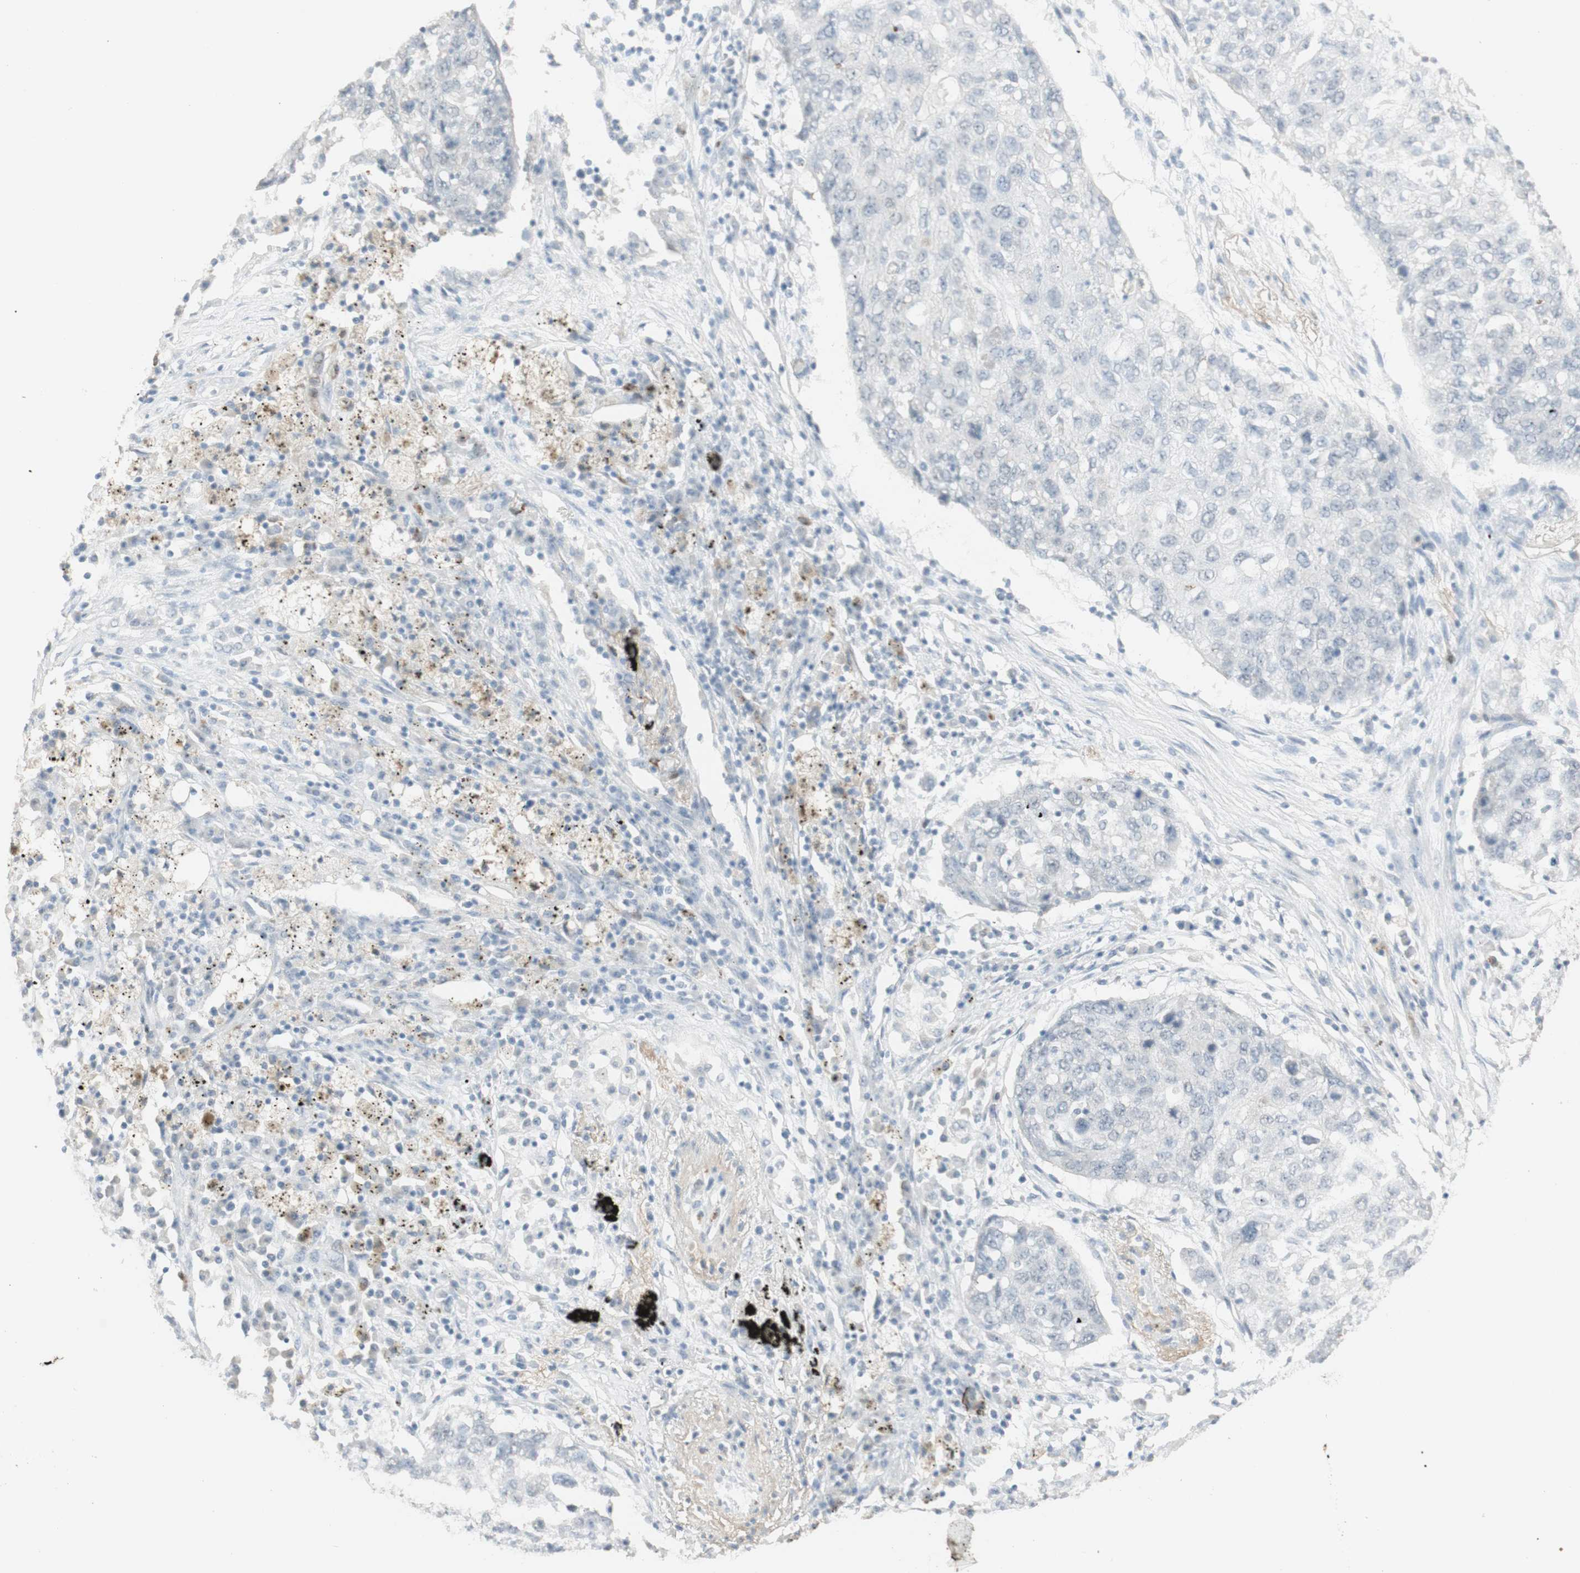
{"staining": {"intensity": "negative", "quantity": "none", "location": "none"}, "tissue": "lung cancer", "cell_type": "Tumor cells", "image_type": "cancer", "snomed": [{"axis": "morphology", "description": "Squamous cell carcinoma, NOS"}, {"axis": "topography", "description": "Lung"}], "caption": "The IHC photomicrograph has no significant staining in tumor cells of squamous cell carcinoma (lung) tissue.", "gene": "MUC3A", "patient": {"sex": "female", "age": 63}}